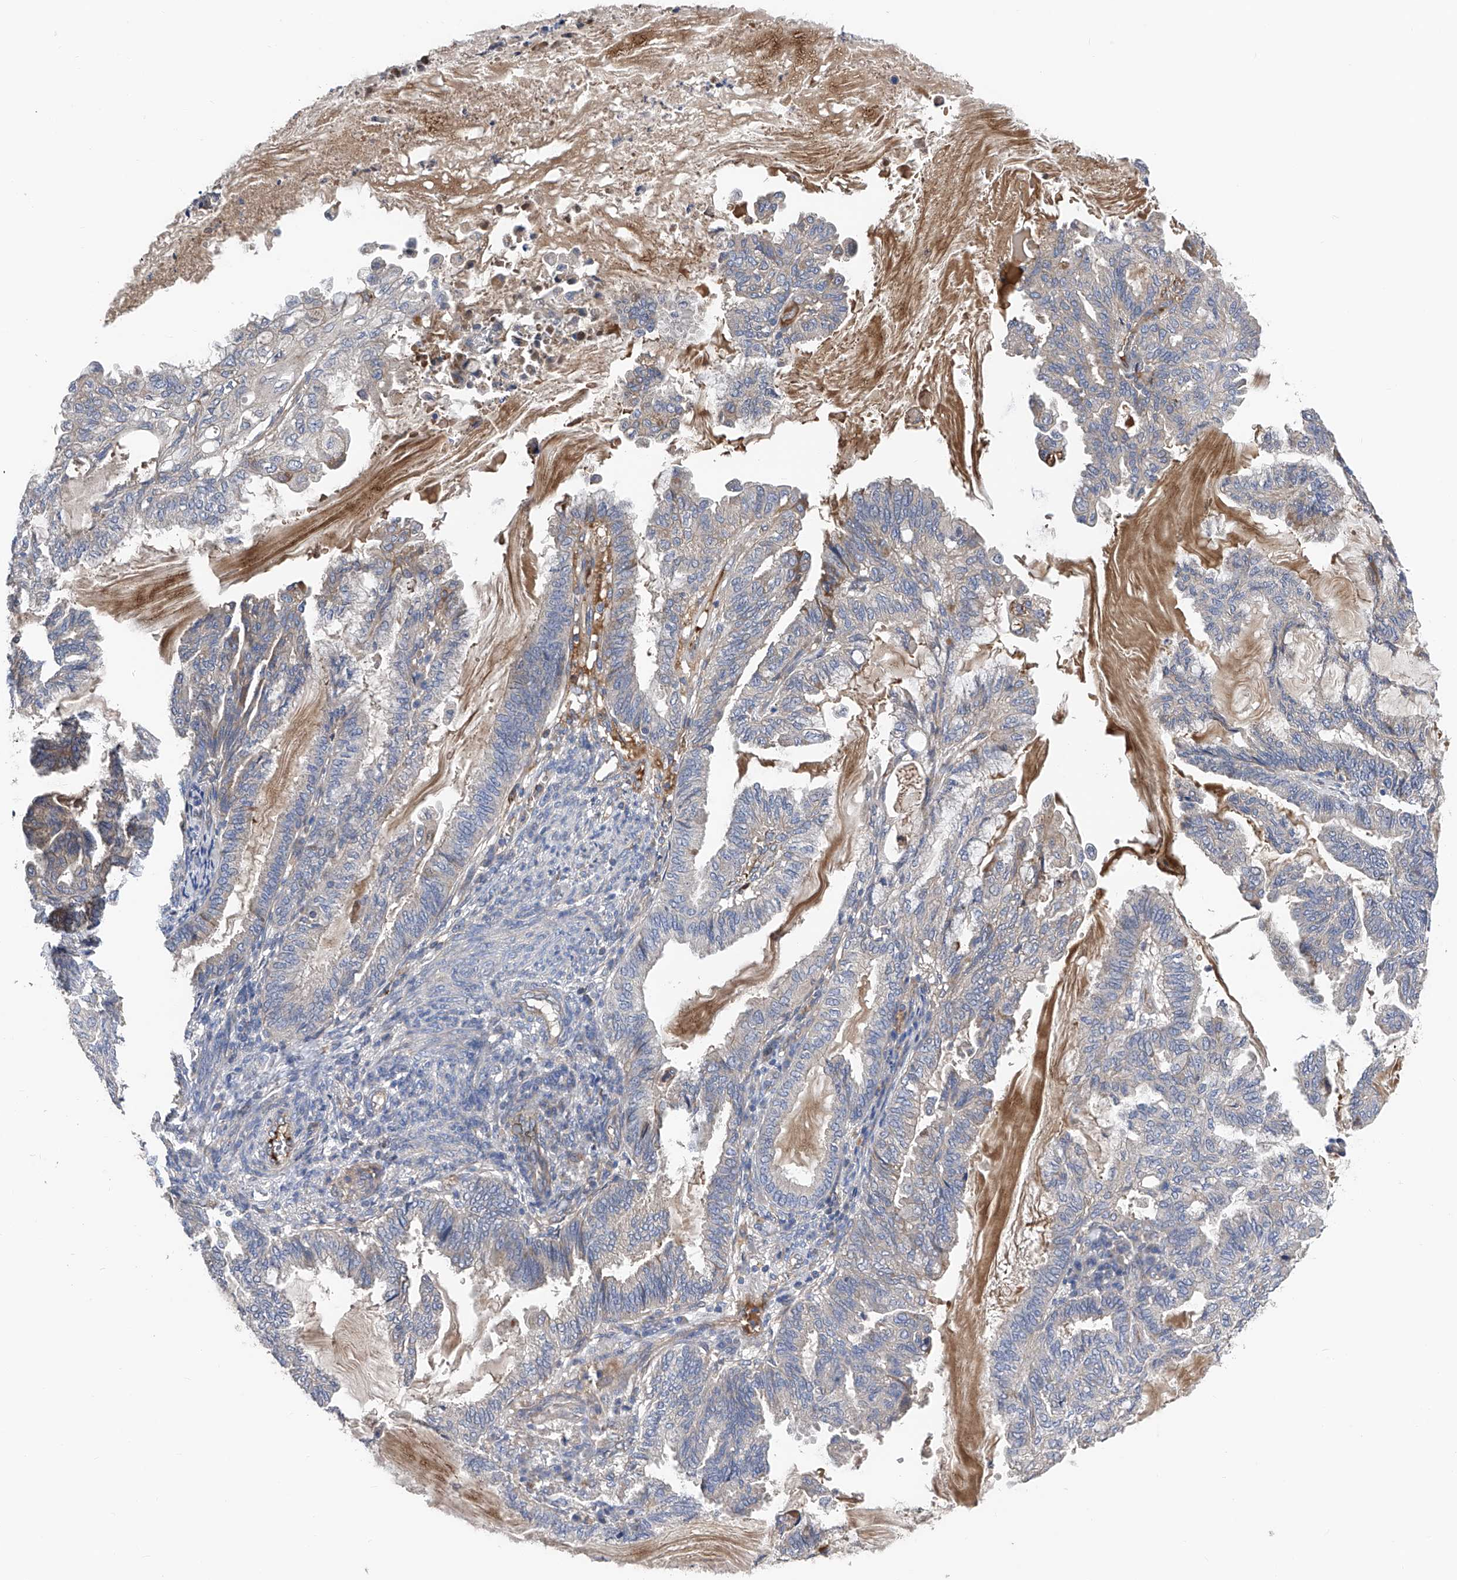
{"staining": {"intensity": "weak", "quantity": "<25%", "location": "cytoplasmic/membranous"}, "tissue": "endometrial cancer", "cell_type": "Tumor cells", "image_type": "cancer", "snomed": [{"axis": "morphology", "description": "Adenocarcinoma, NOS"}, {"axis": "topography", "description": "Endometrium"}], "caption": "Endometrial cancer (adenocarcinoma) was stained to show a protein in brown. There is no significant expression in tumor cells. (Stains: DAB IHC with hematoxylin counter stain, Microscopy: brightfield microscopy at high magnification).", "gene": "PTK2", "patient": {"sex": "female", "age": 86}}